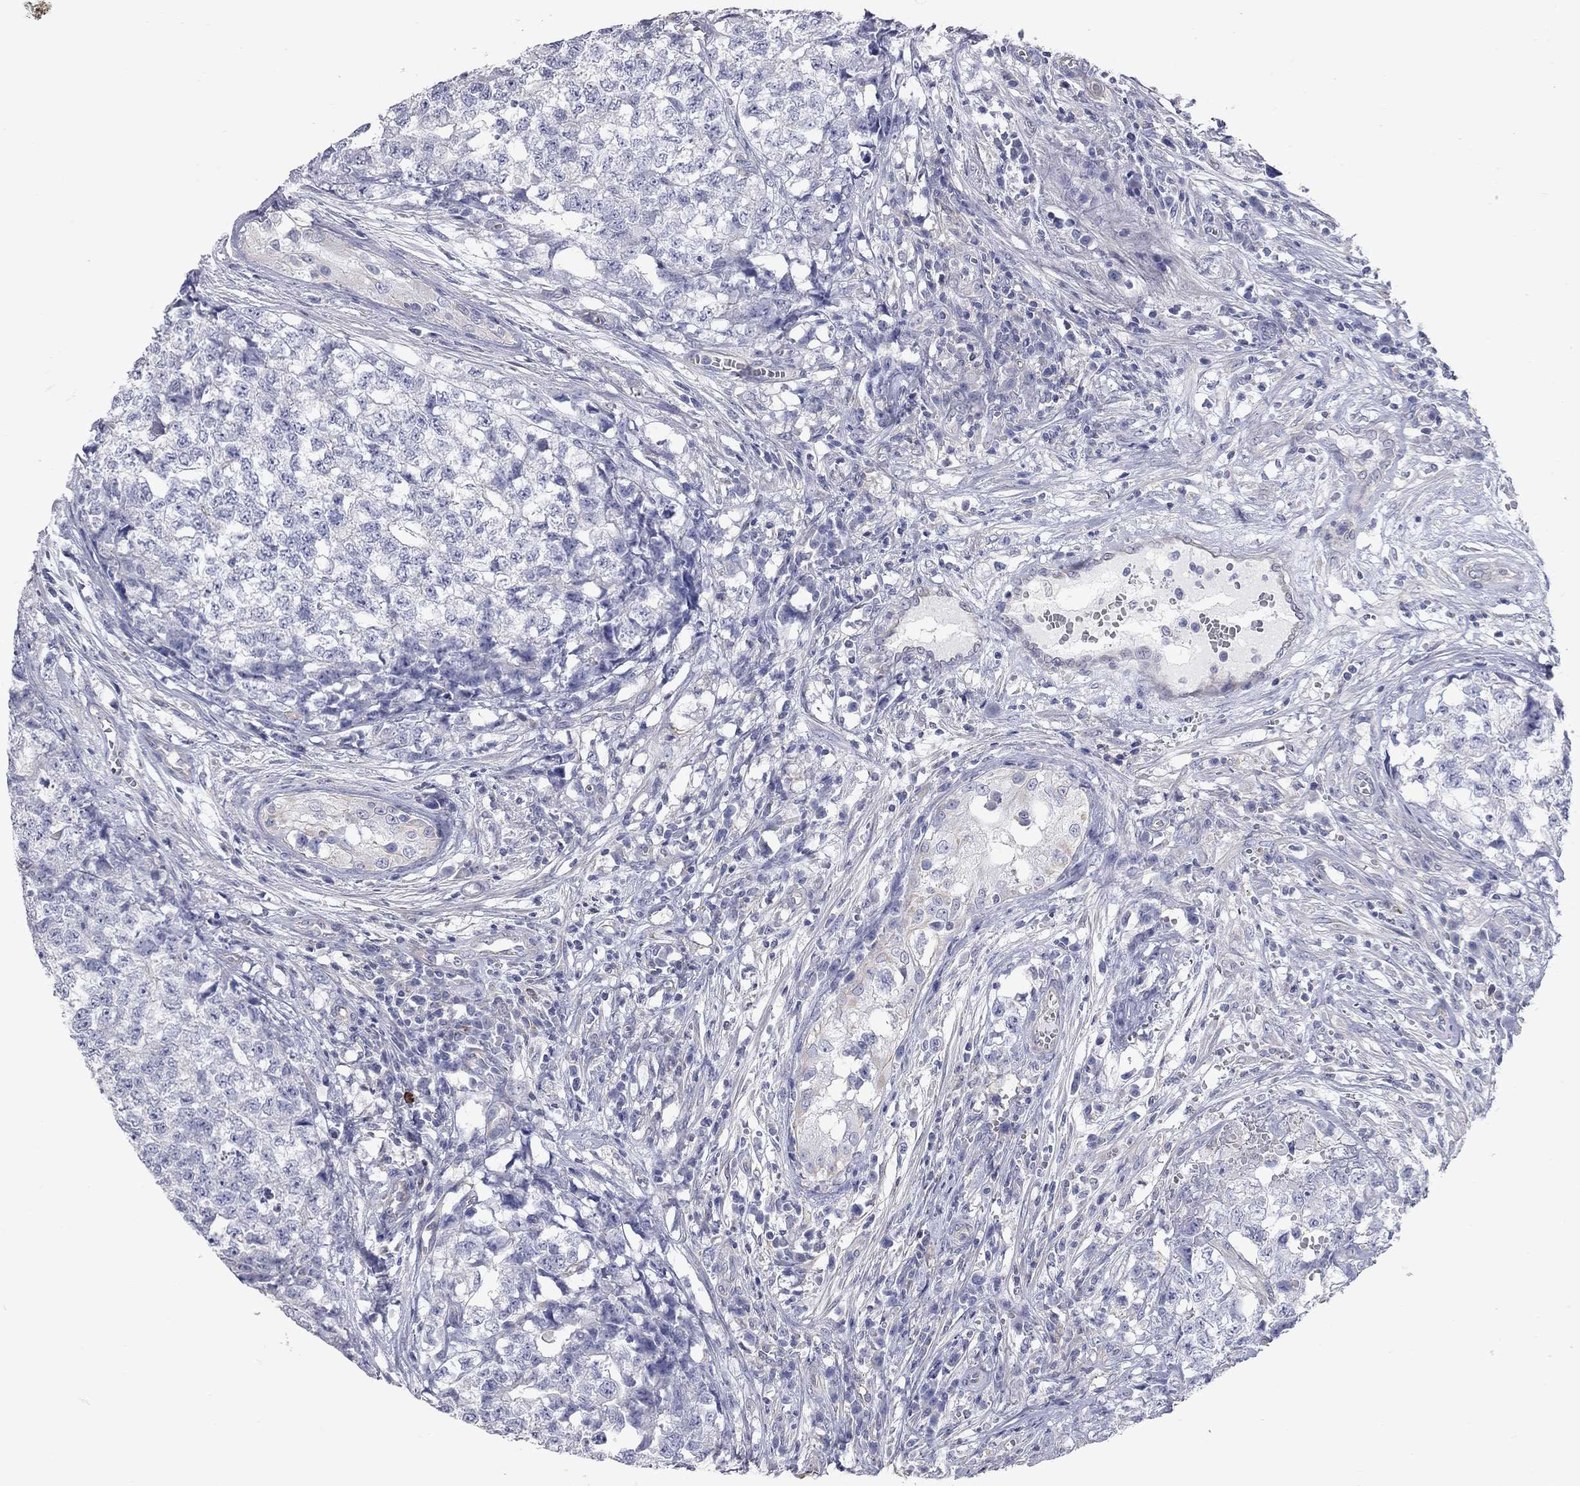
{"staining": {"intensity": "negative", "quantity": "none", "location": "none"}, "tissue": "testis cancer", "cell_type": "Tumor cells", "image_type": "cancer", "snomed": [{"axis": "morphology", "description": "Seminoma, NOS"}, {"axis": "morphology", "description": "Carcinoma, Embryonal, NOS"}, {"axis": "topography", "description": "Testis"}], "caption": "Immunohistochemical staining of human testis embryonal carcinoma shows no significant staining in tumor cells. (Brightfield microscopy of DAB immunohistochemistry (IHC) at high magnification).", "gene": "C10orf90", "patient": {"sex": "male", "age": 22}}